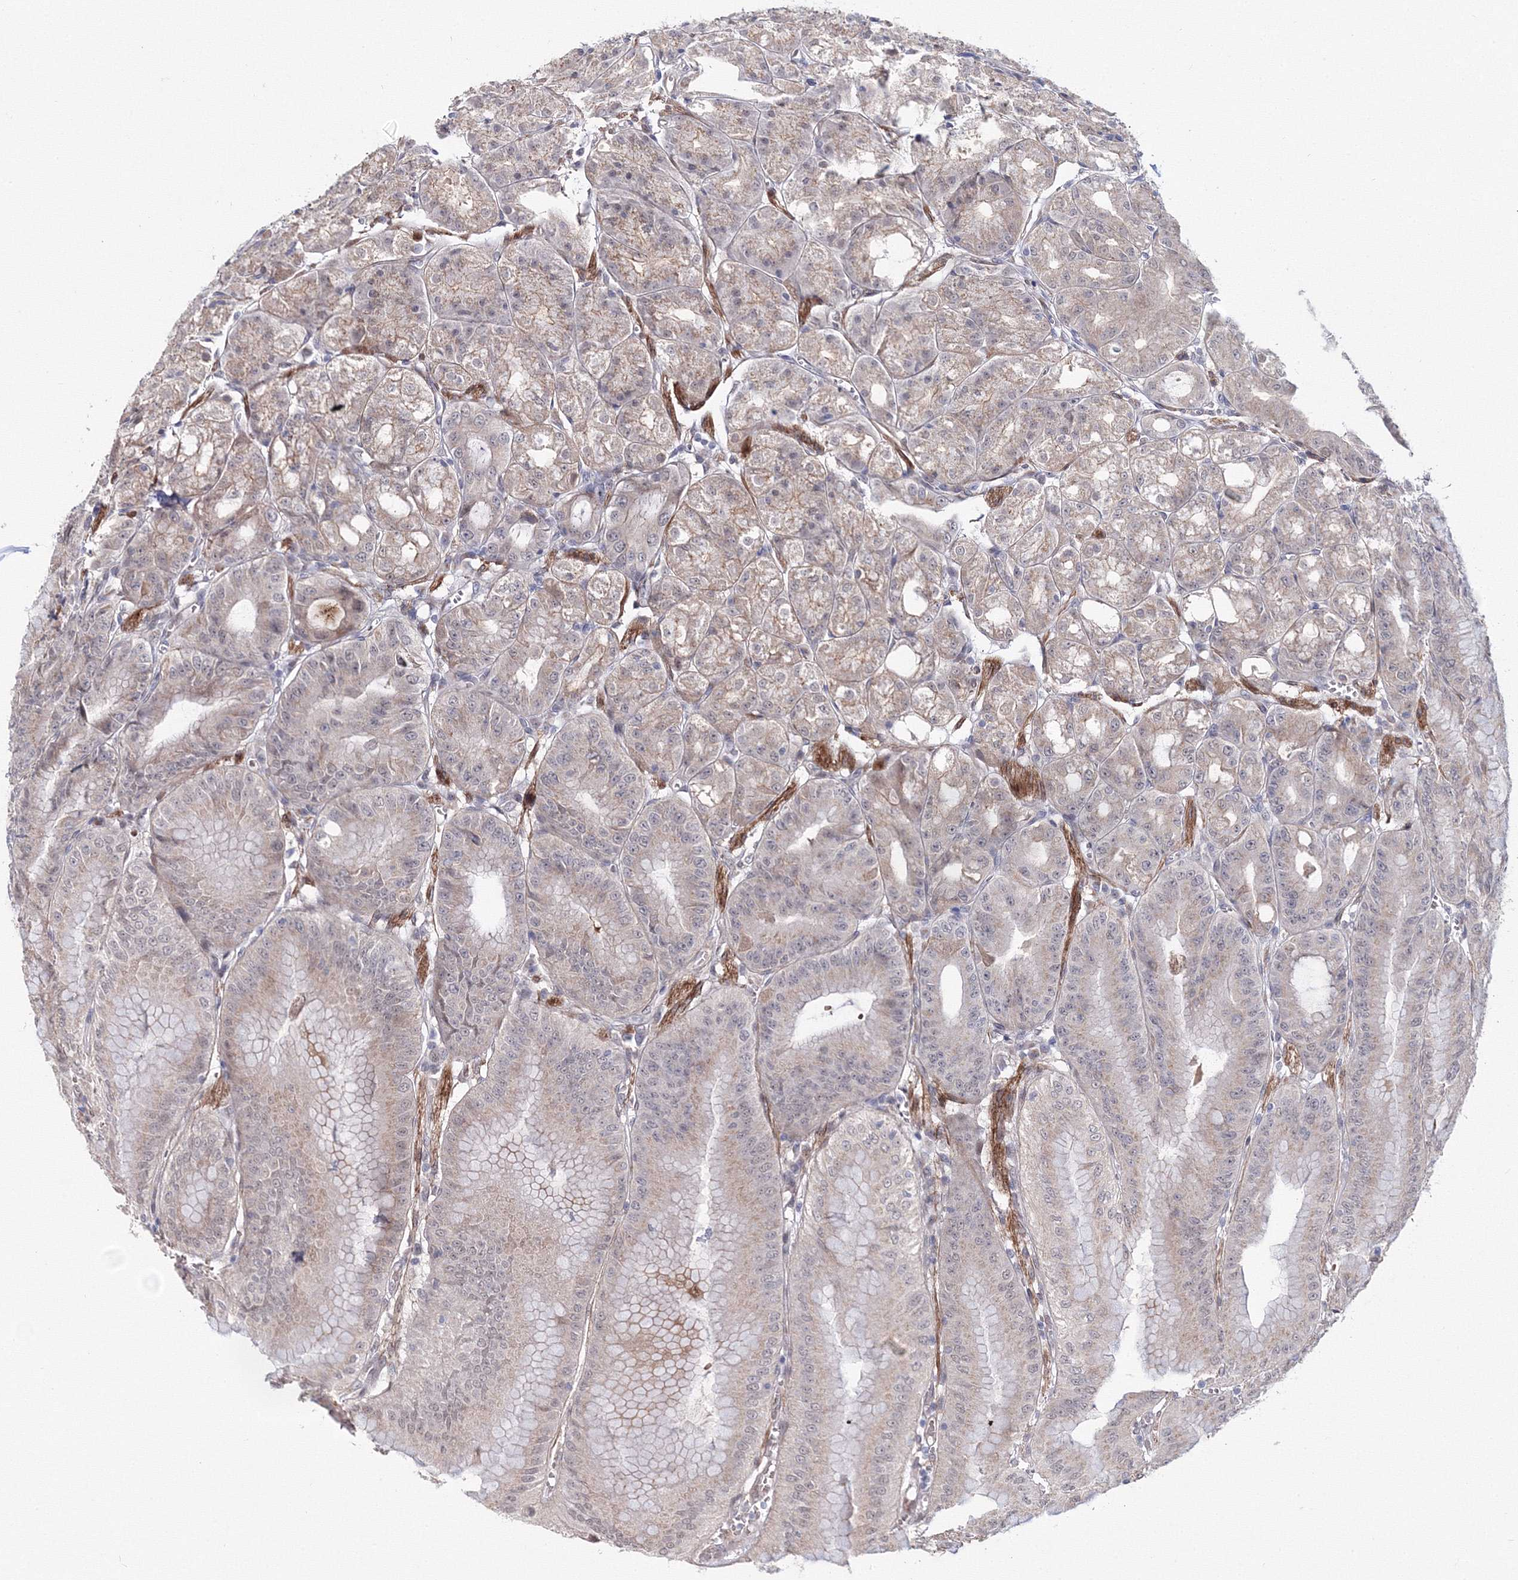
{"staining": {"intensity": "moderate", "quantity": "25%-75%", "location": "cytoplasmic/membranous"}, "tissue": "stomach", "cell_type": "Glandular cells", "image_type": "normal", "snomed": [{"axis": "morphology", "description": "Normal tissue, NOS"}, {"axis": "topography", "description": "Stomach, upper"}, {"axis": "topography", "description": "Stomach, lower"}], "caption": "DAB immunohistochemical staining of unremarkable stomach shows moderate cytoplasmic/membranous protein positivity in approximately 25%-75% of glandular cells.", "gene": "C11orf52", "patient": {"sex": "male", "age": 71}}